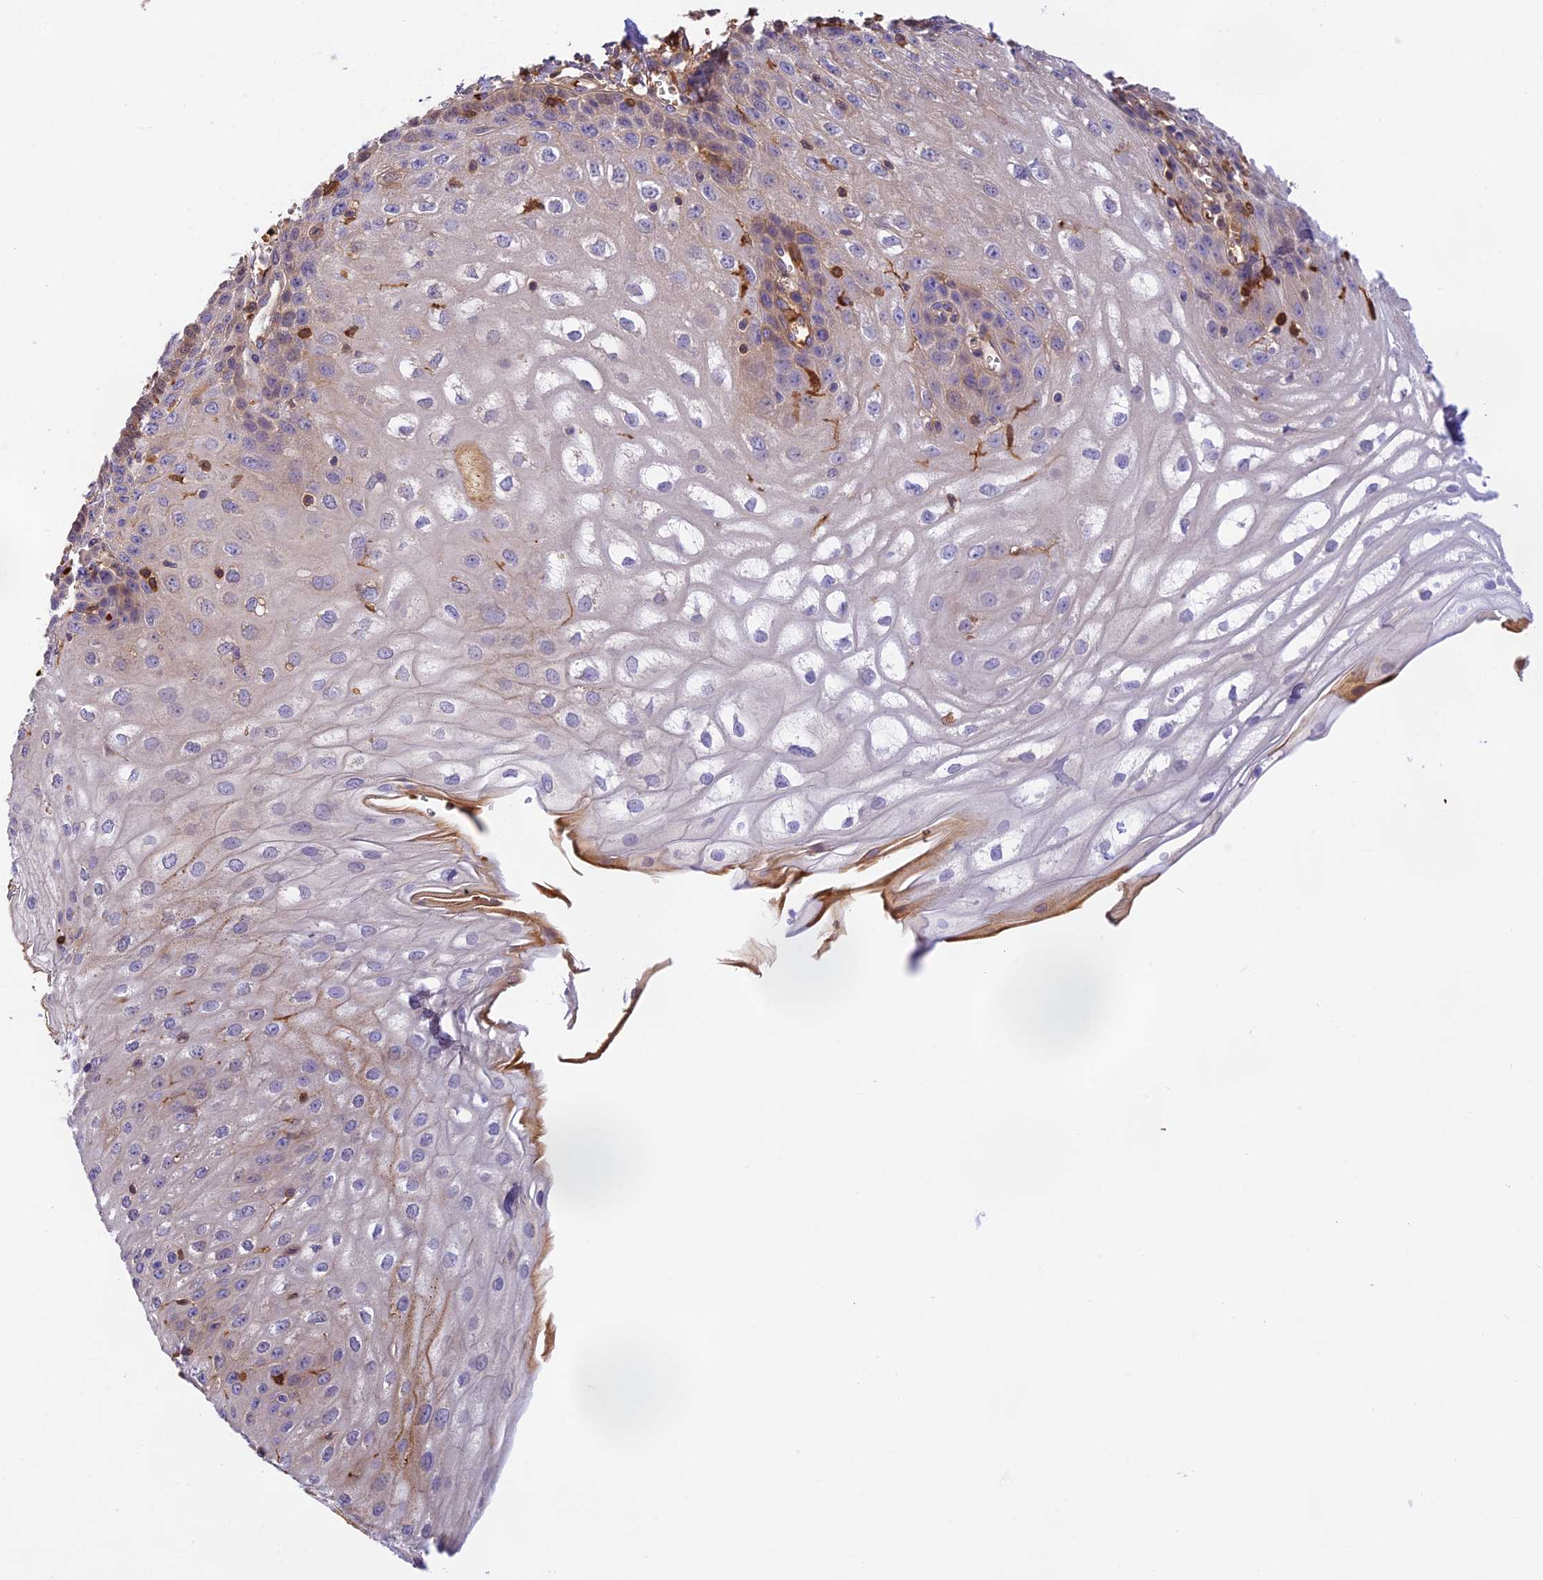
{"staining": {"intensity": "weak", "quantity": "<25%", "location": "cytoplasmic/membranous"}, "tissue": "esophagus", "cell_type": "Squamous epithelial cells", "image_type": "normal", "snomed": [{"axis": "morphology", "description": "Normal tissue, NOS"}, {"axis": "topography", "description": "Esophagus"}], "caption": "DAB (3,3'-diaminobenzidine) immunohistochemical staining of normal esophagus demonstrates no significant positivity in squamous epithelial cells. Nuclei are stained in blue.", "gene": "HDHD2", "patient": {"sex": "male", "age": 81}}